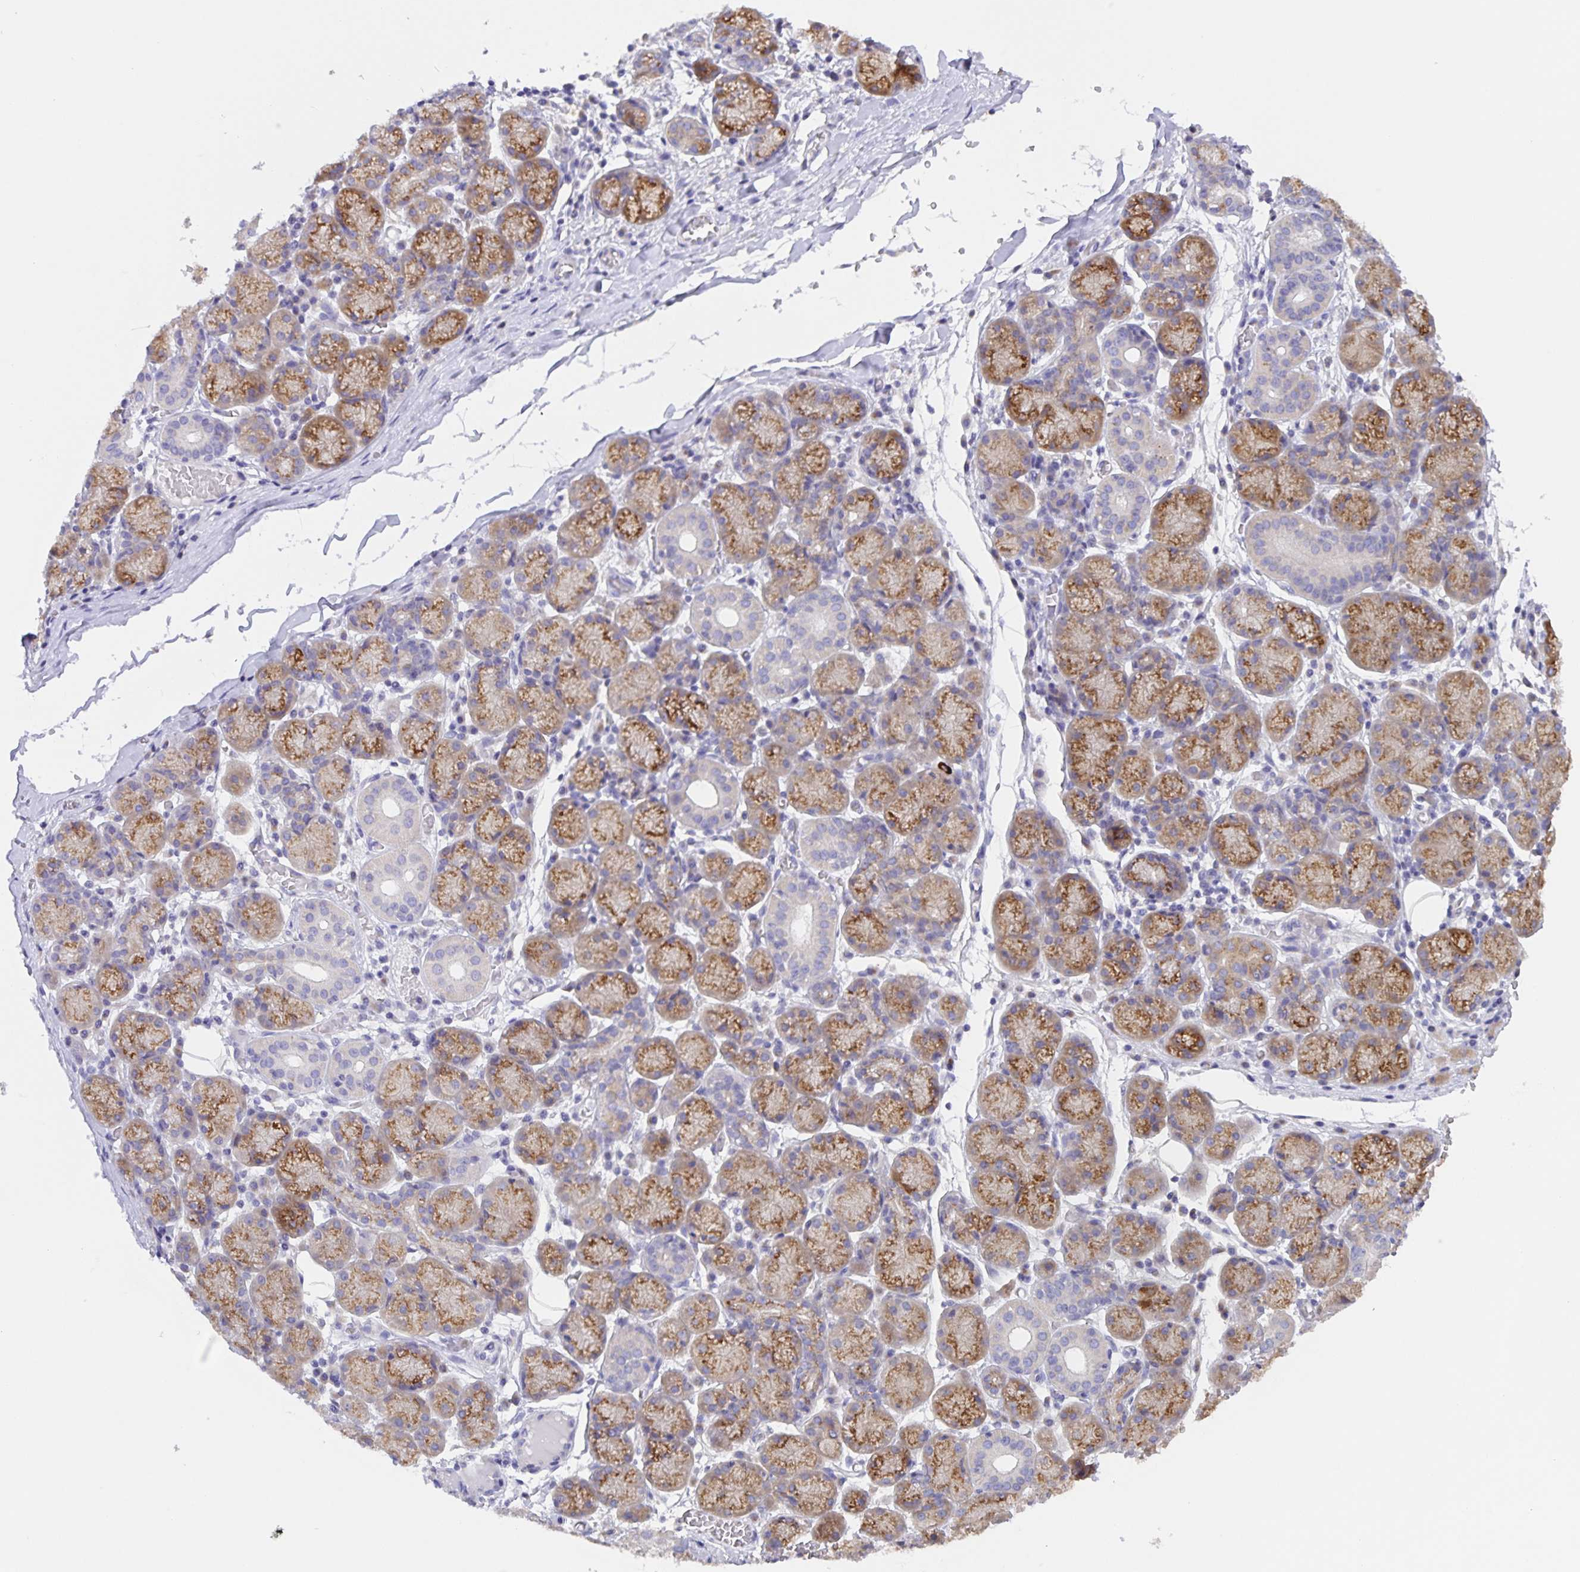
{"staining": {"intensity": "strong", "quantity": "25%-75%", "location": "cytoplasmic/membranous"}, "tissue": "salivary gland", "cell_type": "Glandular cells", "image_type": "normal", "snomed": [{"axis": "morphology", "description": "Normal tissue, NOS"}, {"axis": "topography", "description": "Salivary gland"}], "caption": "The micrograph displays immunohistochemical staining of benign salivary gland. There is strong cytoplasmic/membranous expression is identified in approximately 25%-75% of glandular cells. The staining was performed using DAB, with brown indicating positive protein expression. Nuclei are stained blue with hematoxylin.", "gene": "PRR36", "patient": {"sex": "female", "age": 24}}